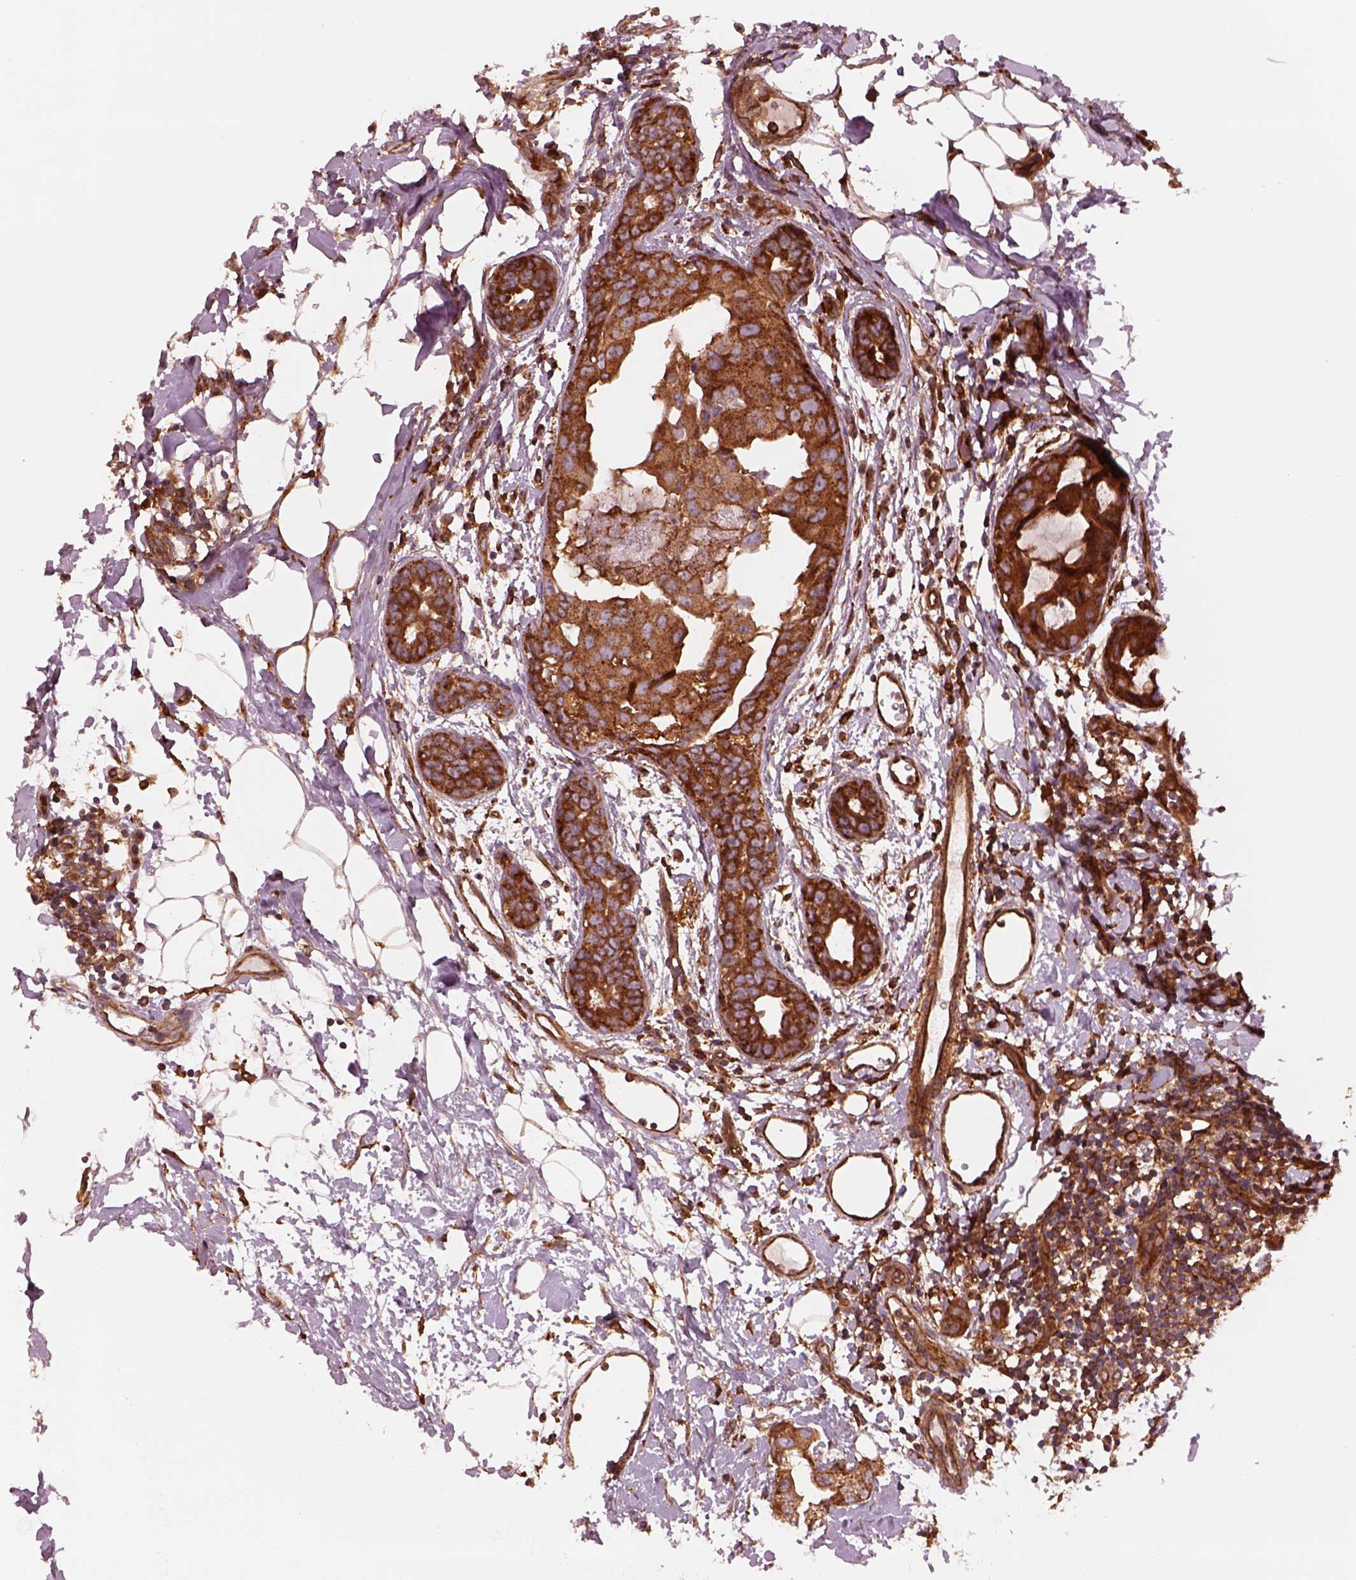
{"staining": {"intensity": "strong", "quantity": ">75%", "location": "cytoplasmic/membranous"}, "tissue": "breast cancer", "cell_type": "Tumor cells", "image_type": "cancer", "snomed": [{"axis": "morphology", "description": "Normal tissue, NOS"}, {"axis": "morphology", "description": "Duct carcinoma"}, {"axis": "topography", "description": "Breast"}], "caption": "Approximately >75% of tumor cells in human breast cancer exhibit strong cytoplasmic/membranous protein expression as visualized by brown immunohistochemical staining.", "gene": "WASHC2A", "patient": {"sex": "female", "age": 40}}